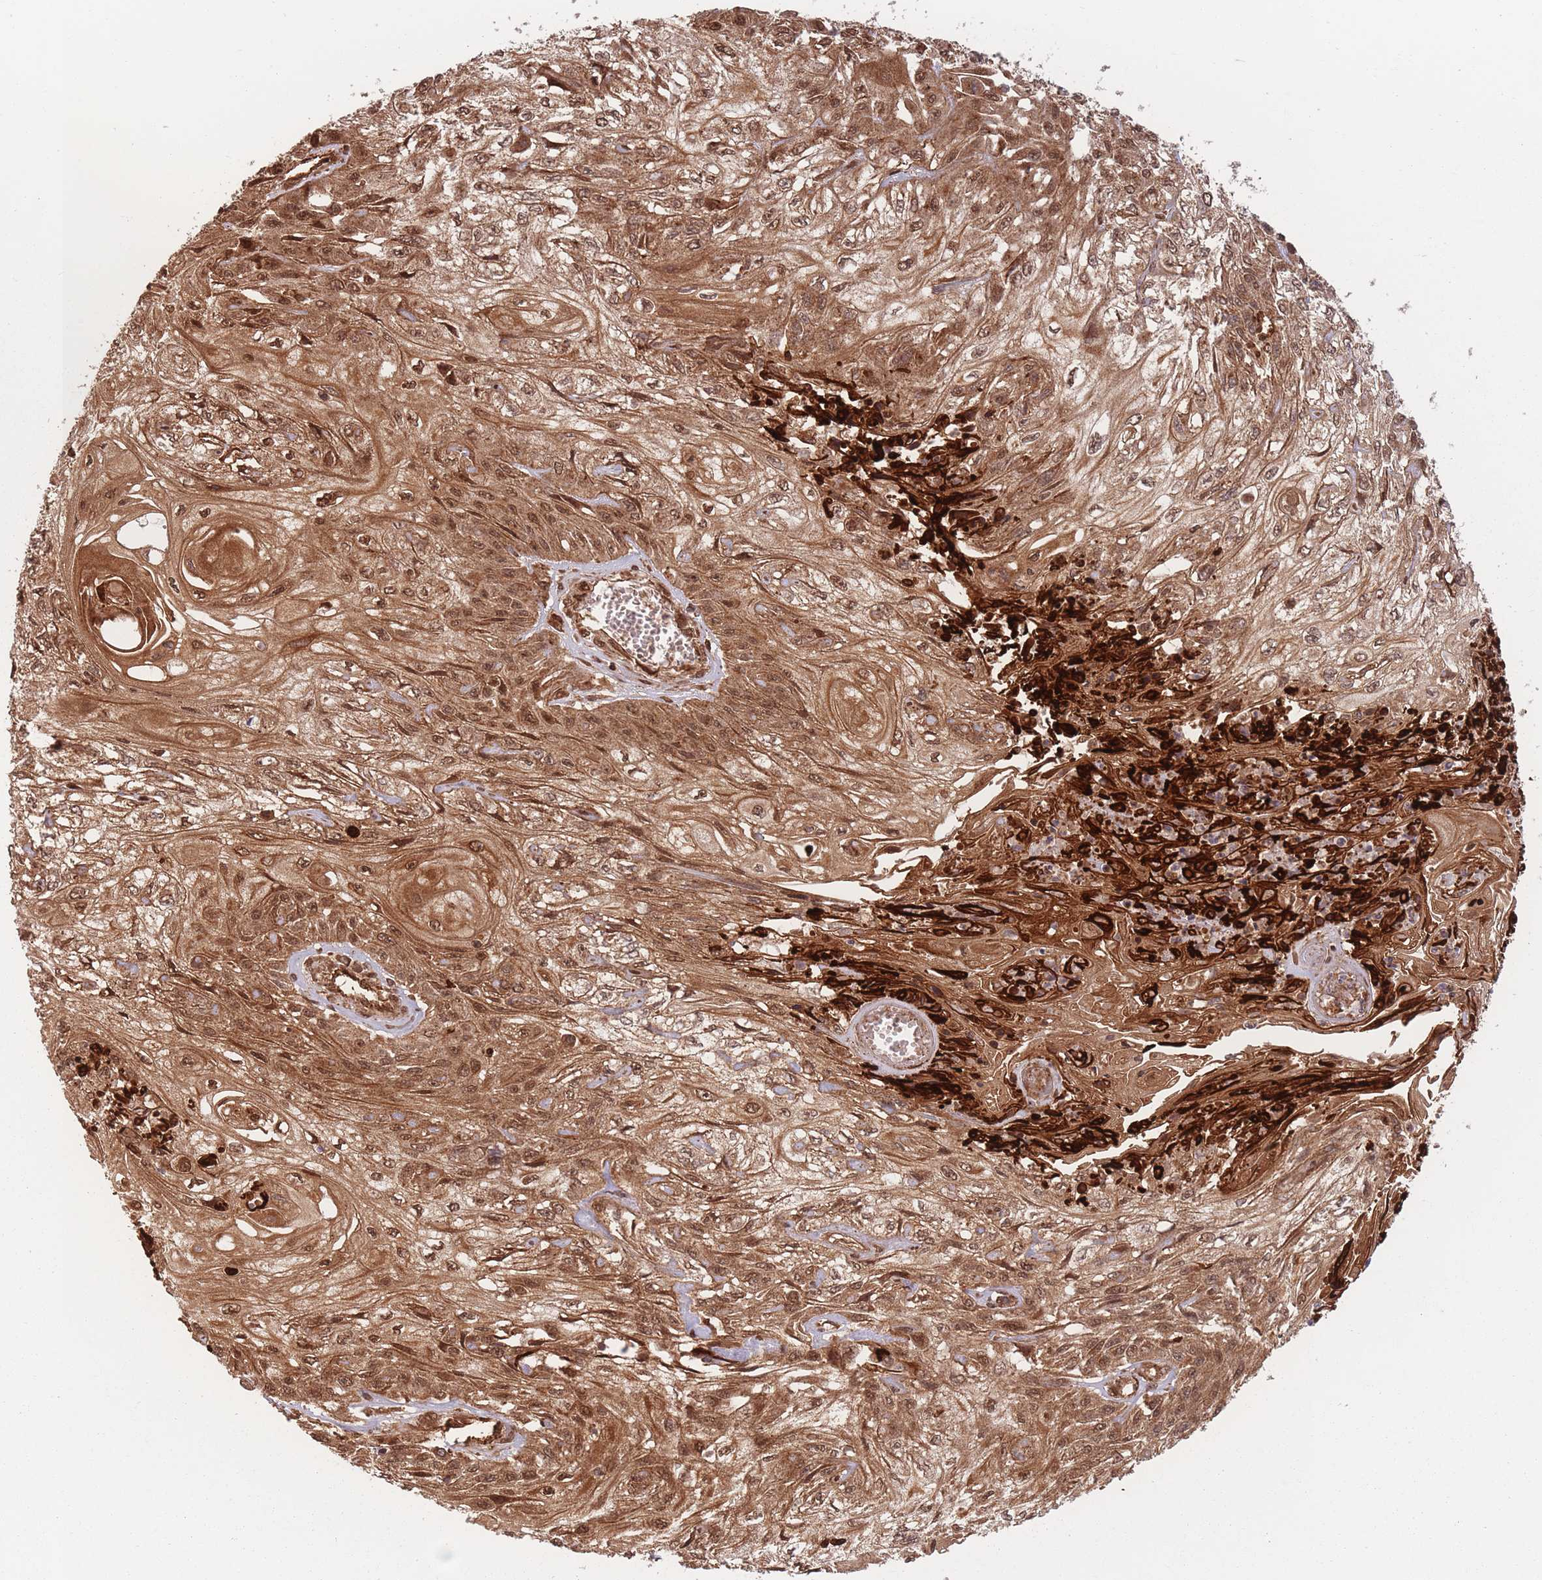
{"staining": {"intensity": "moderate", "quantity": ">75%", "location": "cytoplasmic/membranous,nuclear"}, "tissue": "skin cancer", "cell_type": "Tumor cells", "image_type": "cancer", "snomed": [{"axis": "morphology", "description": "Squamous cell carcinoma, NOS"}, {"axis": "morphology", "description": "Squamous cell carcinoma, metastatic, NOS"}, {"axis": "topography", "description": "Skin"}, {"axis": "topography", "description": "Lymph node"}], "caption": "Protein staining by immunohistochemistry (IHC) exhibits moderate cytoplasmic/membranous and nuclear expression in about >75% of tumor cells in skin squamous cell carcinoma. Nuclei are stained in blue.", "gene": "PODXL2", "patient": {"sex": "male", "age": 75}}